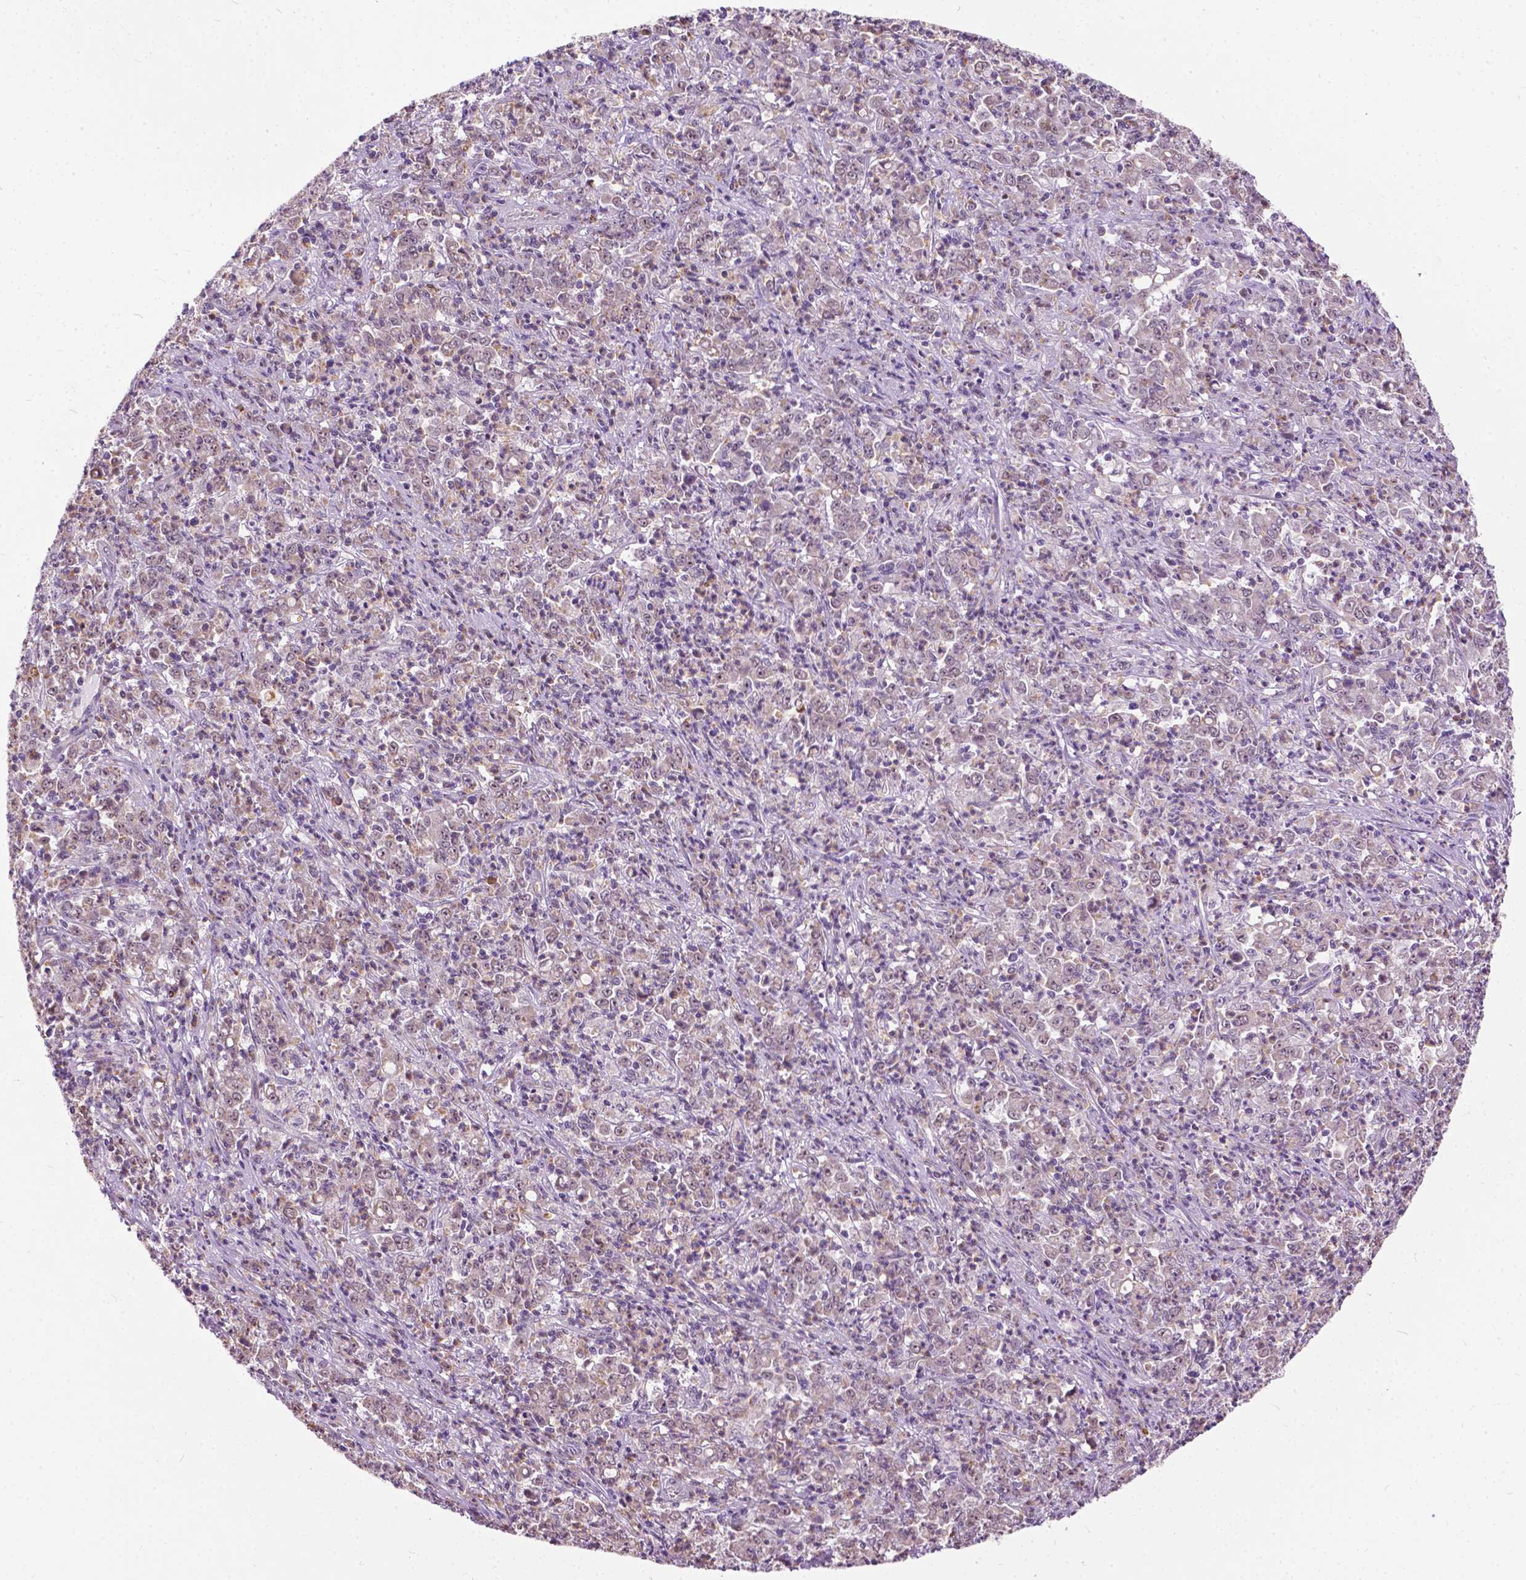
{"staining": {"intensity": "weak", "quantity": "25%-75%", "location": "cytoplasmic/membranous"}, "tissue": "stomach cancer", "cell_type": "Tumor cells", "image_type": "cancer", "snomed": [{"axis": "morphology", "description": "Adenocarcinoma, NOS"}, {"axis": "topography", "description": "Stomach, lower"}], "caption": "Protein staining exhibits weak cytoplasmic/membranous staining in approximately 25%-75% of tumor cells in stomach cancer. The protein of interest is stained brown, and the nuclei are stained in blue (DAB IHC with brightfield microscopy, high magnification).", "gene": "TTC9B", "patient": {"sex": "female", "age": 71}}